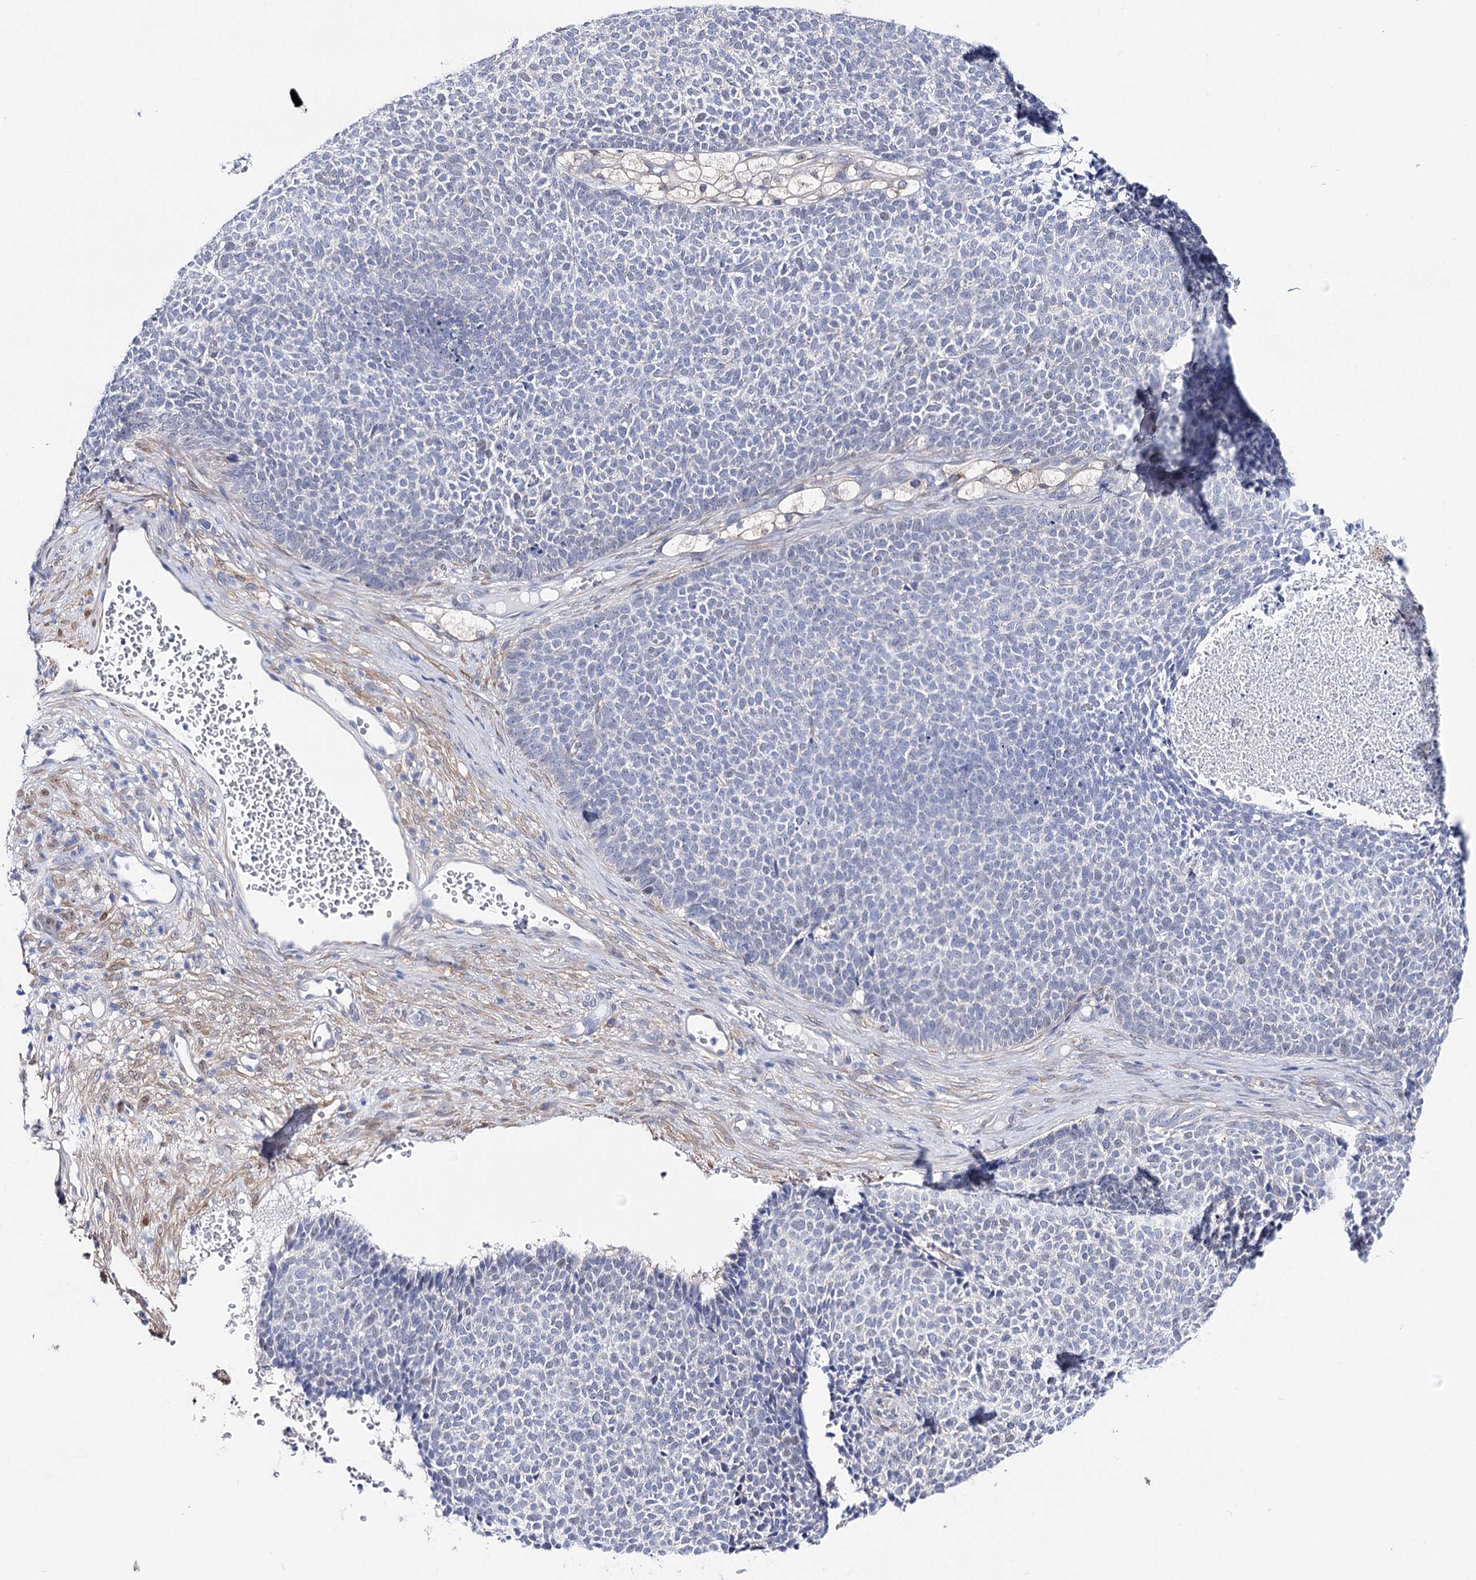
{"staining": {"intensity": "negative", "quantity": "none", "location": "none"}, "tissue": "skin cancer", "cell_type": "Tumor cells", "image_type": "cancer", "snomed": [{"axis": "morphology", "description": "Basal cell carcinoma"}, {"axis": "topography", "description": "Skin"}], "caption": "Skin cancer (basal cell carcinoma) was stained to show a protein in brown. There is no significant staining in tumor cells. The staining was performed using DAB (3,3'-diaminobenzidine) to visualize the protein expression in brown, while the nuclei were stained in blue with hematoxylin (Magnification: 20x).", "gene": "UGDH", "patient": {"sex": "female", "age": 84}}